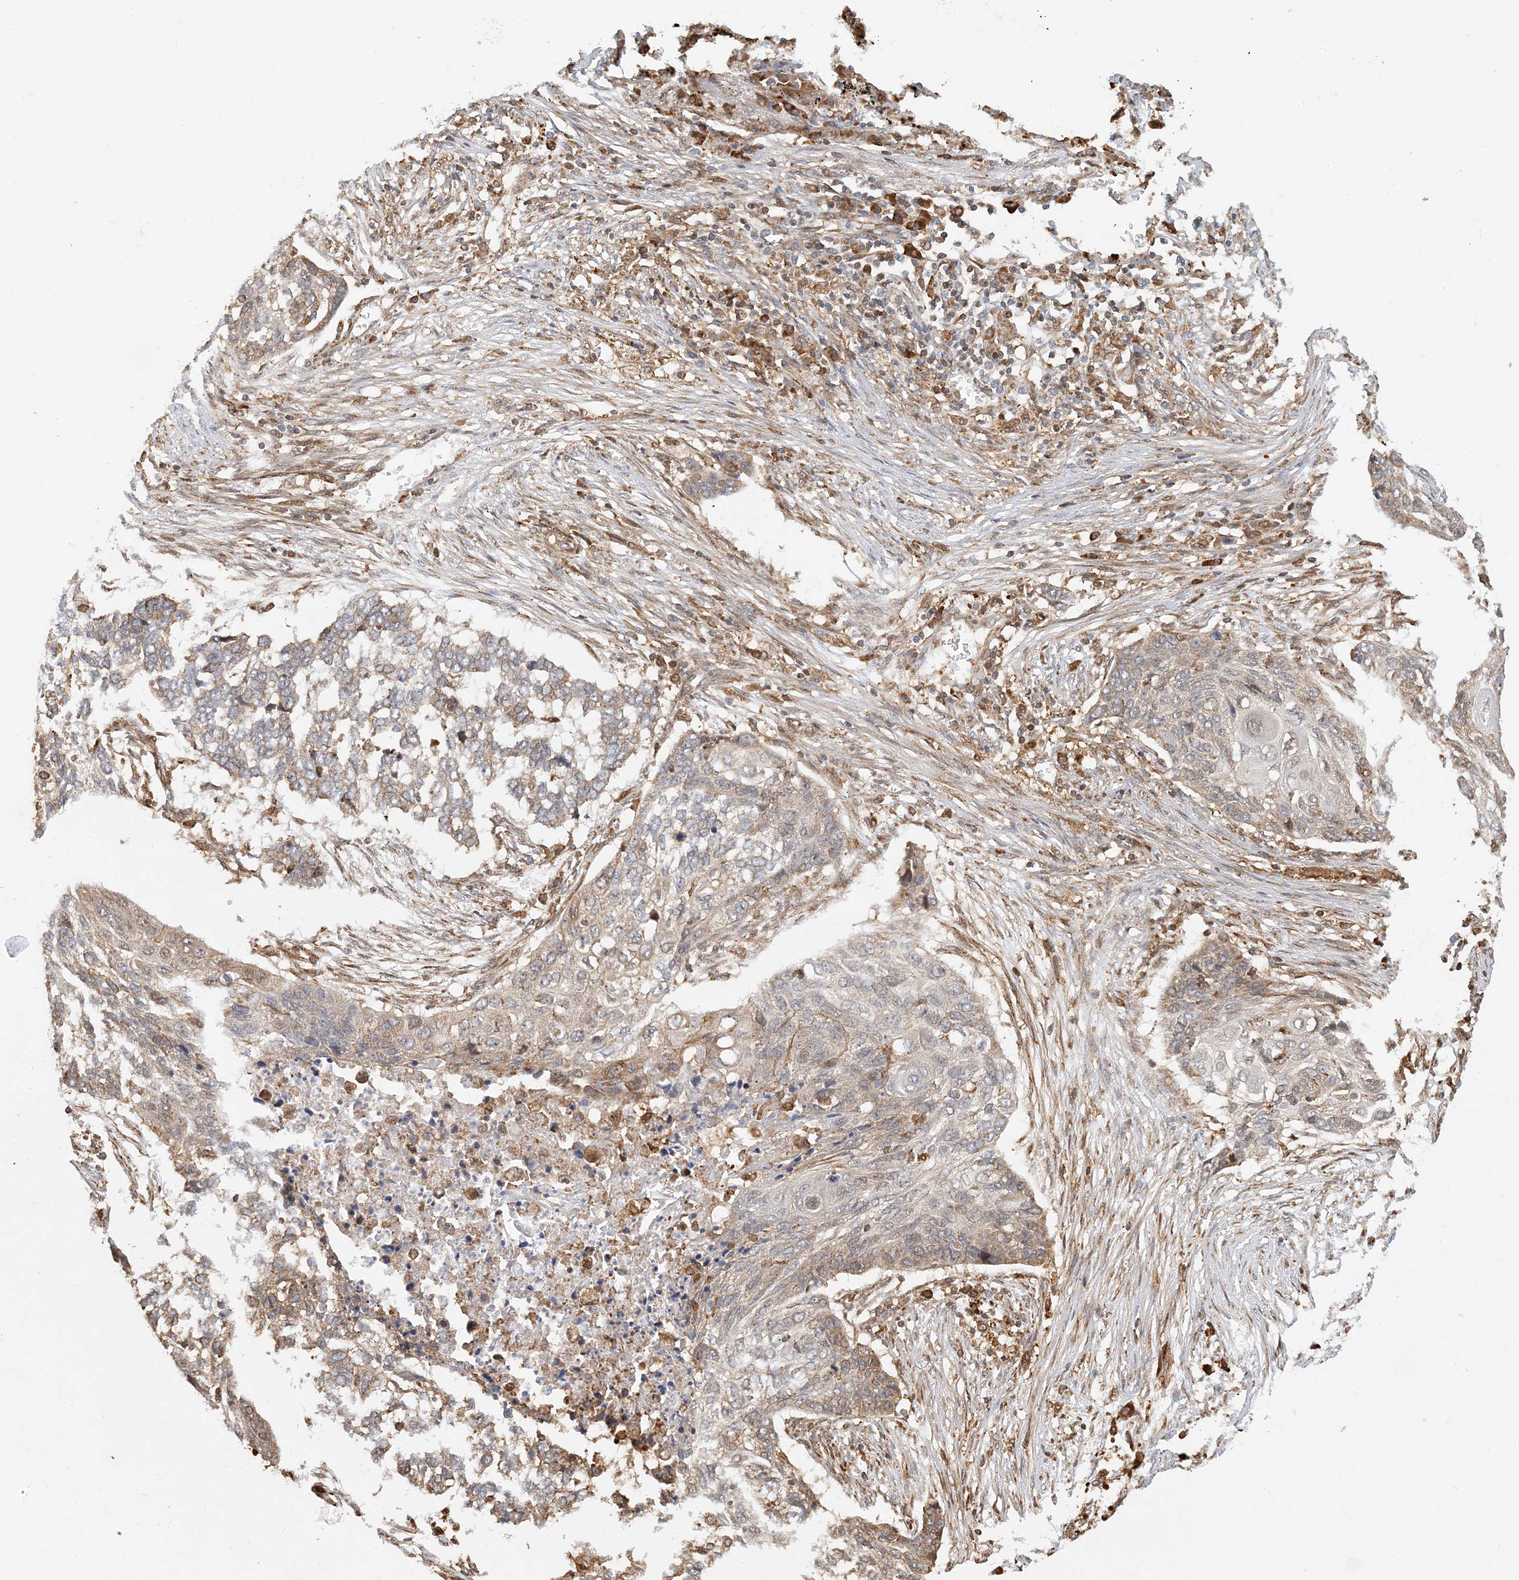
{"staining": {"intensity": "moderate", "quantity": "25%-75%", "location": "cytoplasmic/membranous"}, "tissue": "lung cancer", "cell_type": "Tumor cells", "image_type": "cancer", "snomed": [{"axis": "morphology", "description": "Squamous cell carcinoma, NOS"}, {"axis": "topography", "description": "Lung"}], "caption": "Tumor cells demonstrate moderate cytoplasmic/membranous expression in approximately 25%-75% of cells in lung cancer (squamous cell carcinoma). Using DAB (3,3'-diaminobenzidine) (brown) and hematoxylin (blue) stains, captured at high magnification using brightfield microscopy.", "gene": "HNMT", "patient": {"sex": "female", "age": 63}}